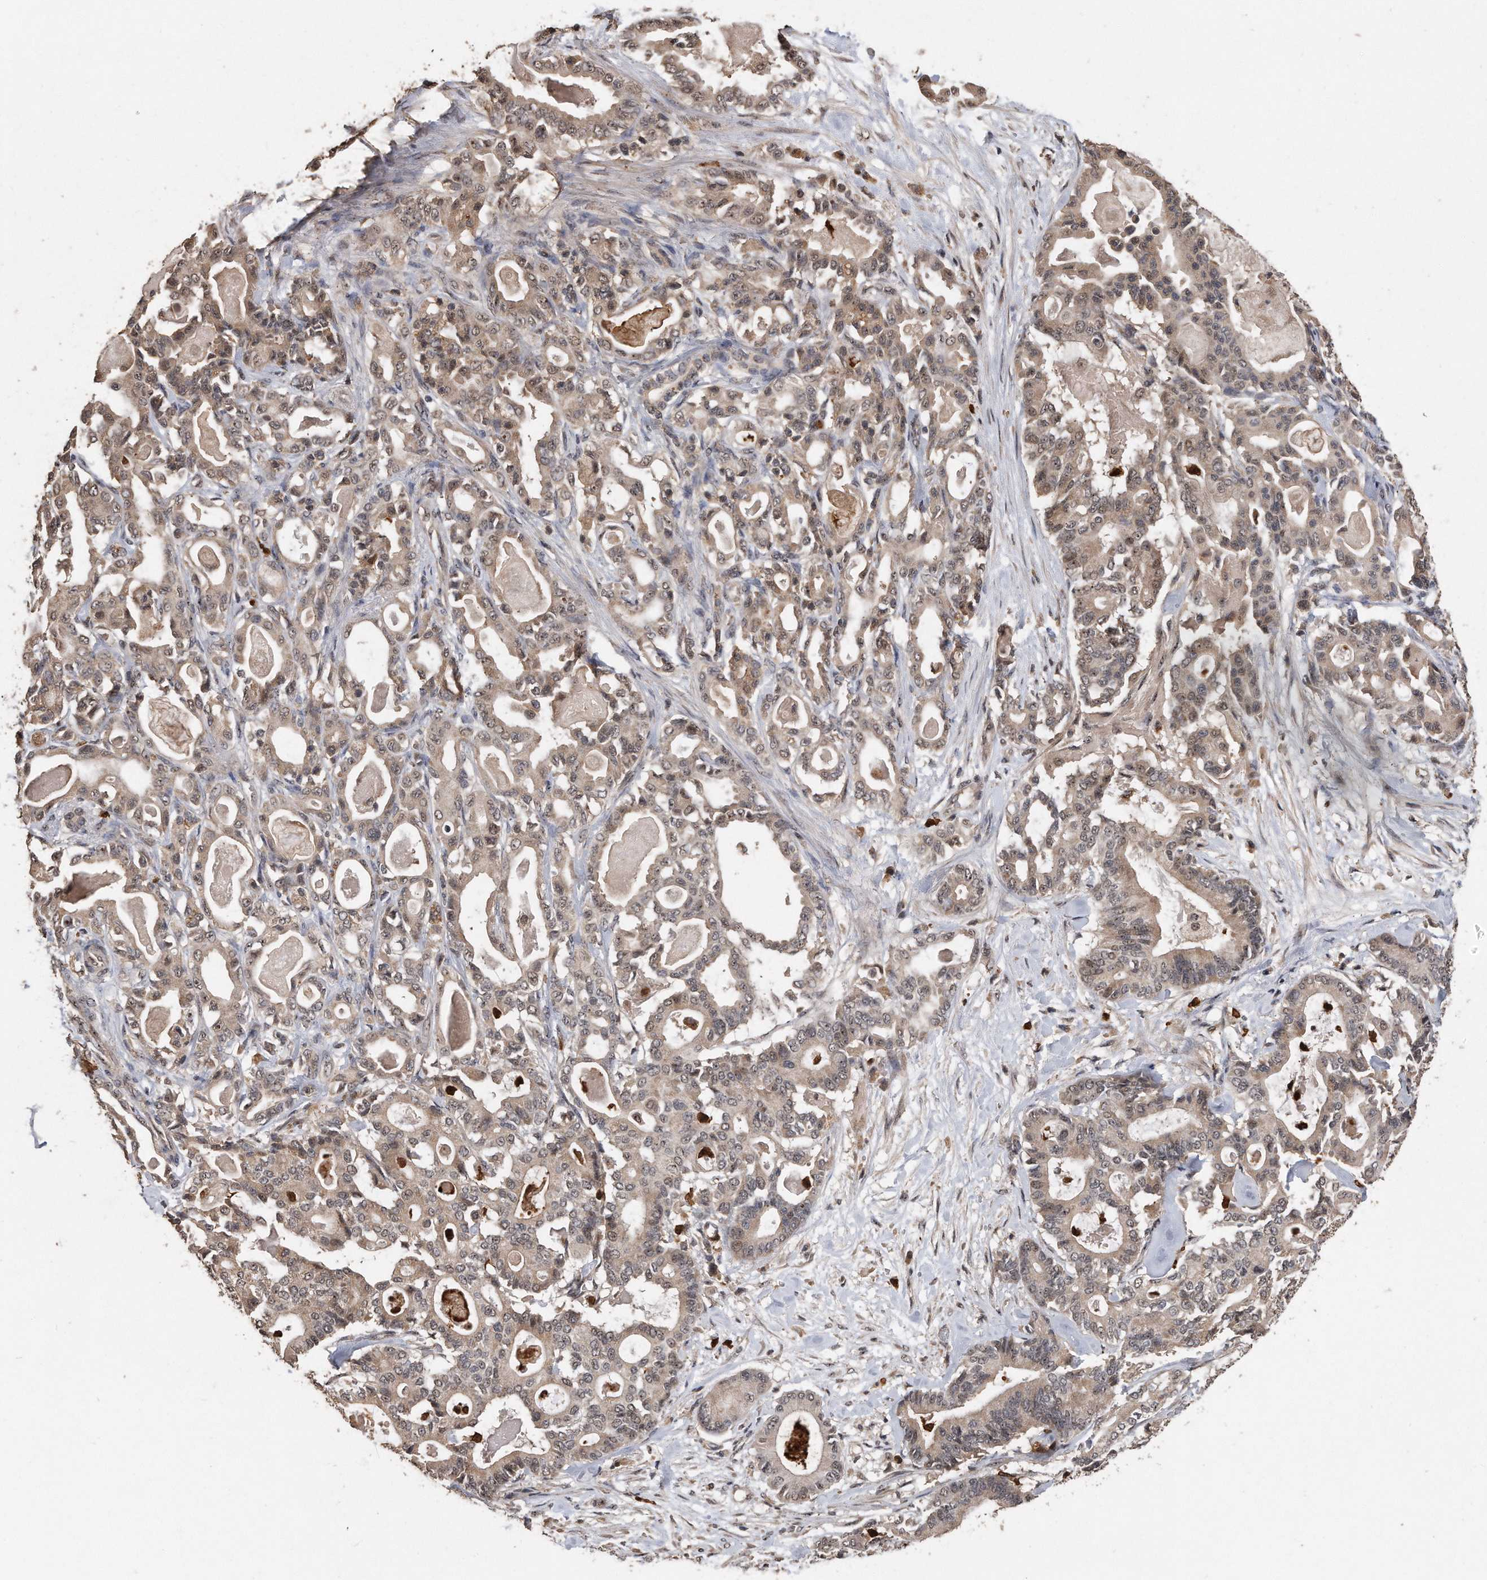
{"staining": {"intensity": "weak", "quantity": ">75%", "location": "cytoplasmic/membranous,nuclear"}, "tissue": "pancreatic cancer", "cell_type": "Tumor cells", "image_type": "cancer", "snomed": [{"axis": "morphology", "description": "Adenocarcinoma, NOS"}, {"axis": "topography", "description": "Pancreas"}], "caption": "Brown immunohistochemical staining in human adenocarcinoma (pancreatic) displays weak cytoplasmic/membranous and nuclear expression in about >75% of tumor cells.", "gene": "PELO", "patient": {"sex": "male", "age": 63}}